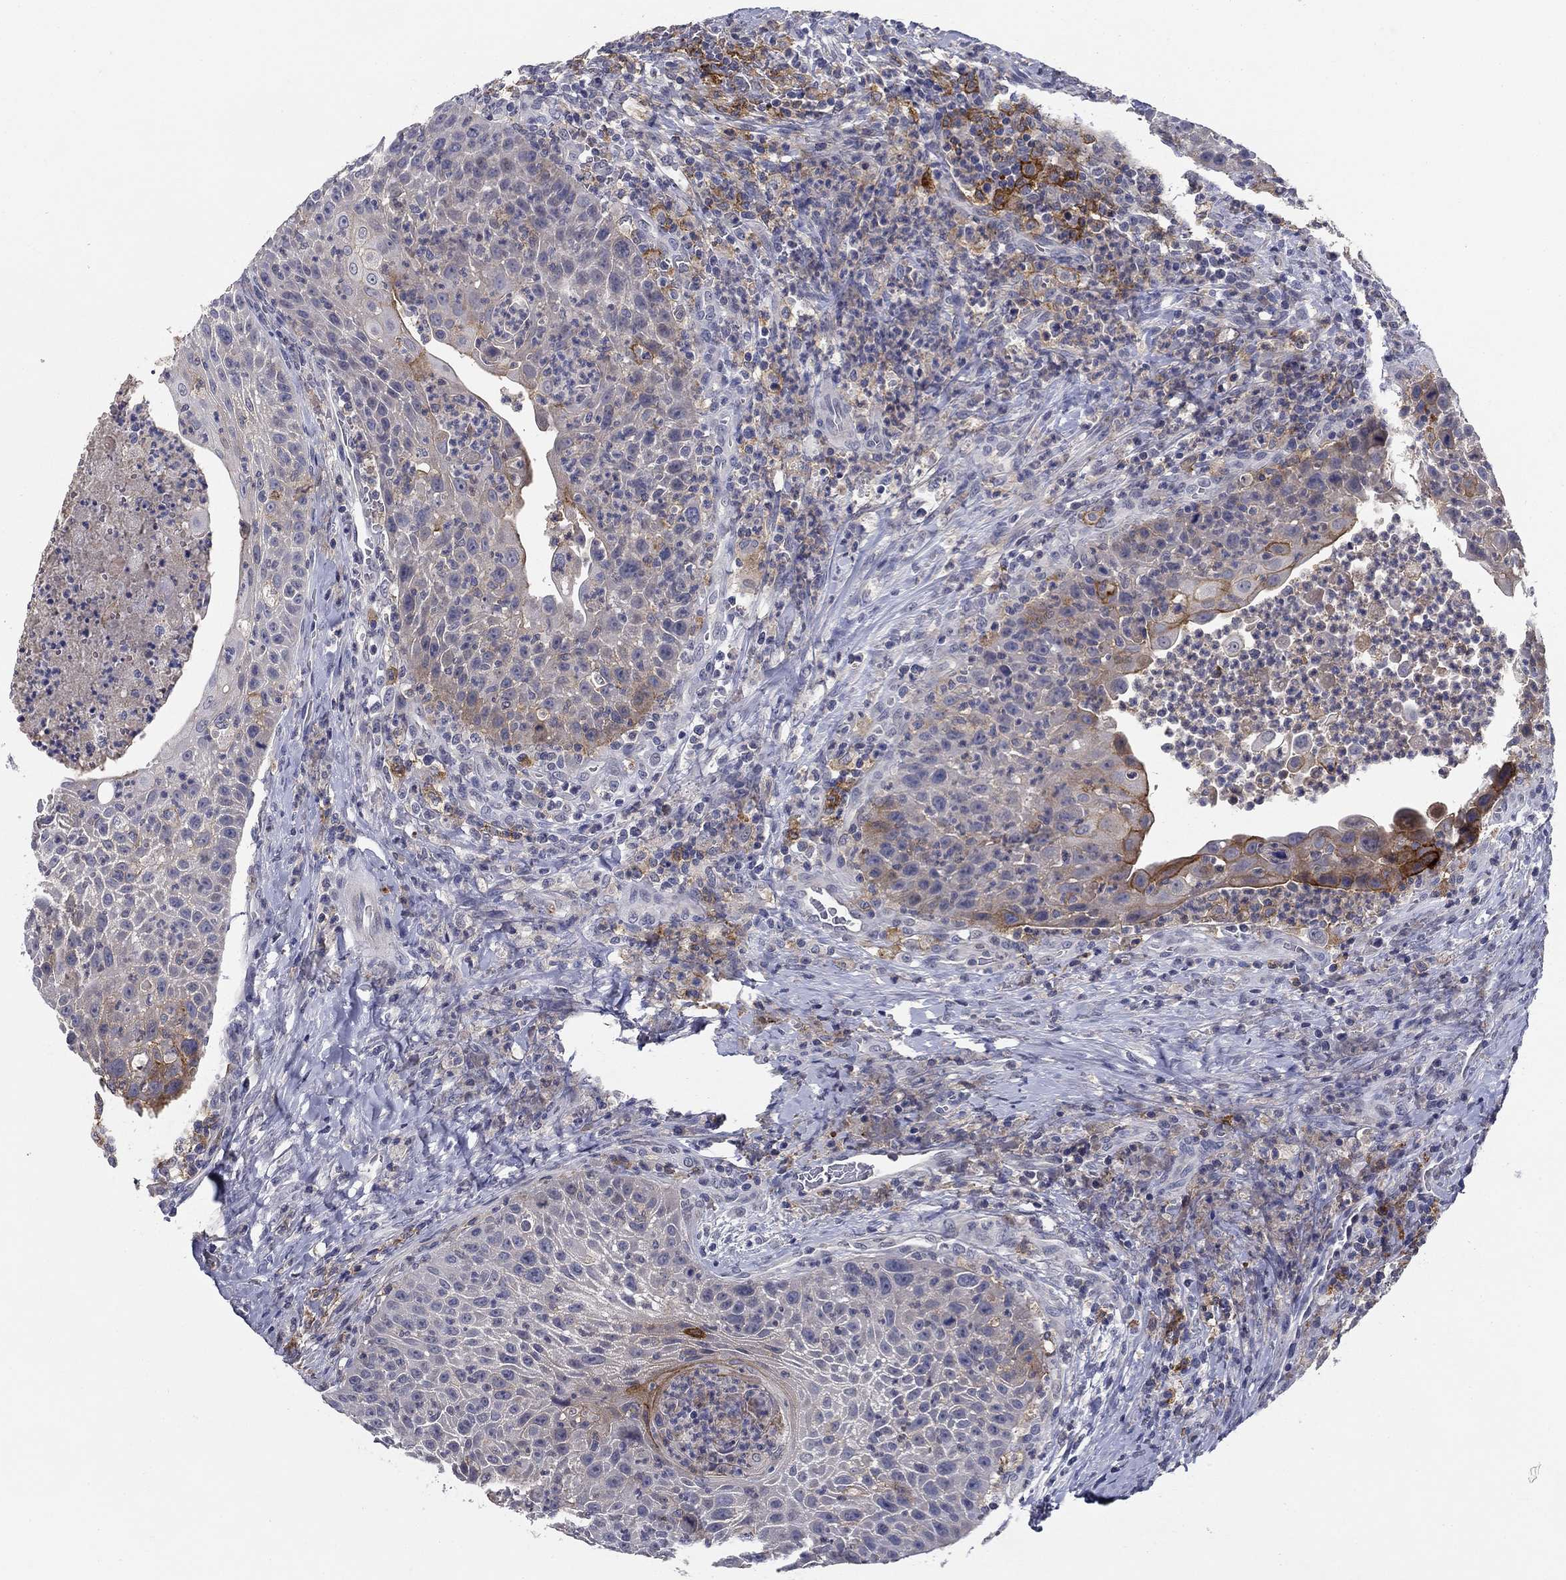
{"staining": {"intensity": "strong", "quantity": "<25%", "location": "cytoplasmic/membranous"}, "tissue": "head and neck cancer", "cell_type": "Tumor cells", "image_type": "cancer", "snomed": [{"axis": "morphology", "description": "Squamous cell carcinoma, NOS"}, {"axis": "topography", "description": "Head-Neck"}], "caption": "Head and neck cancer stained for a protein shows strong cytoplasmic/membranous positivity in tumor cells.", "gene": "CD274", "patient": {"sex": "male", "age": 69}}